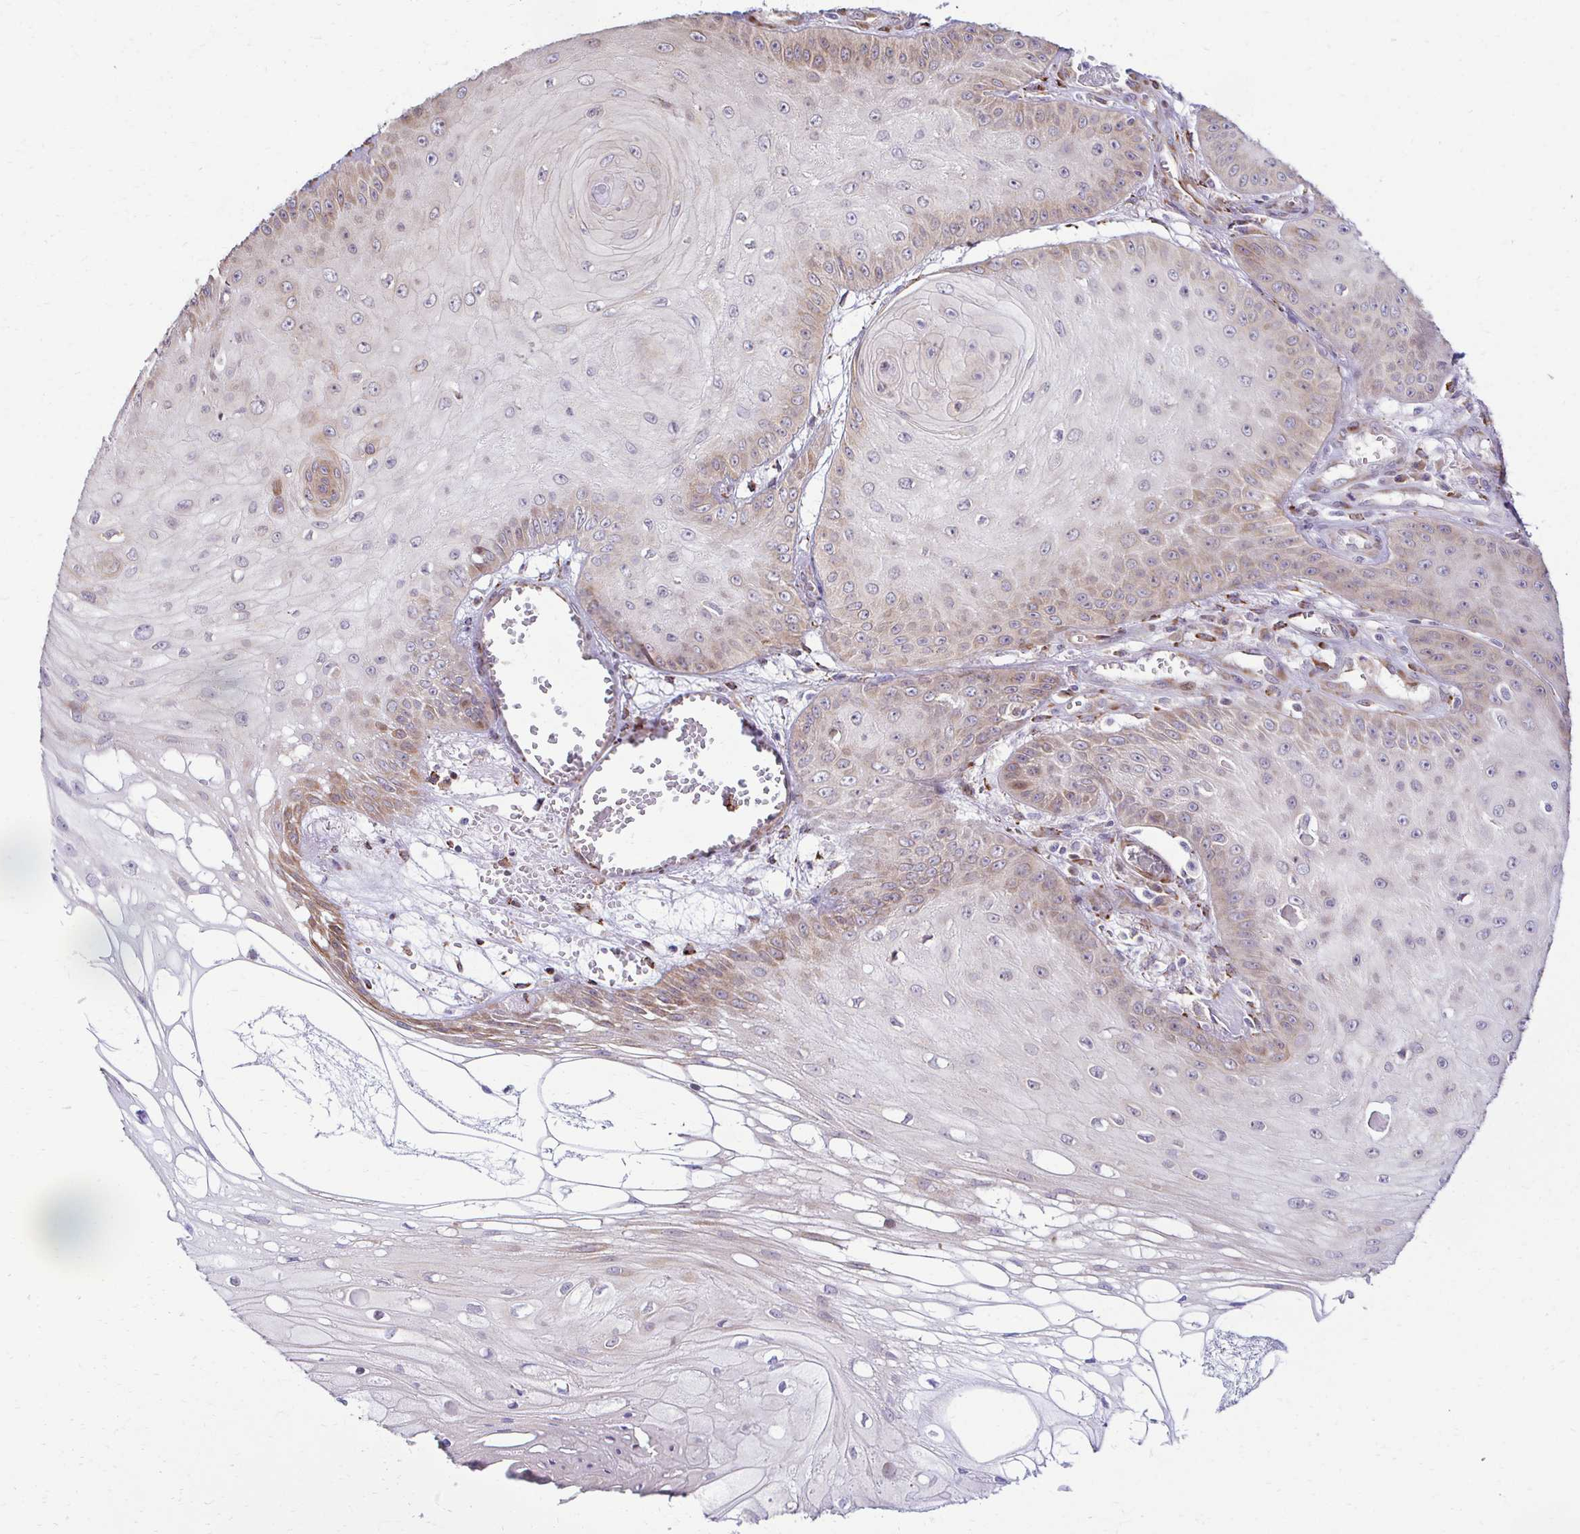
{"staining": {"intensity": "weak", "quantity": "25%-75%", "location": "cytoplasmic/membranous"}, "tissue": "skin cancer", "cell_type": "Tumor cells", "image_type": "cancer", "snomed": [{"axis": "morphology", "description": "Squamous cell carcinoma, NOS"}, {"axis": "topography", "description": "Skin"}], "caption": "Immunohistochemistry (IHC) of human skin cancer reveals low levels of weak cytoplasmic/membranous positivity in about 25%-75% of tumor cells.", "gene": "HPS1", "patient": {"sex": "male", "age": 70}}